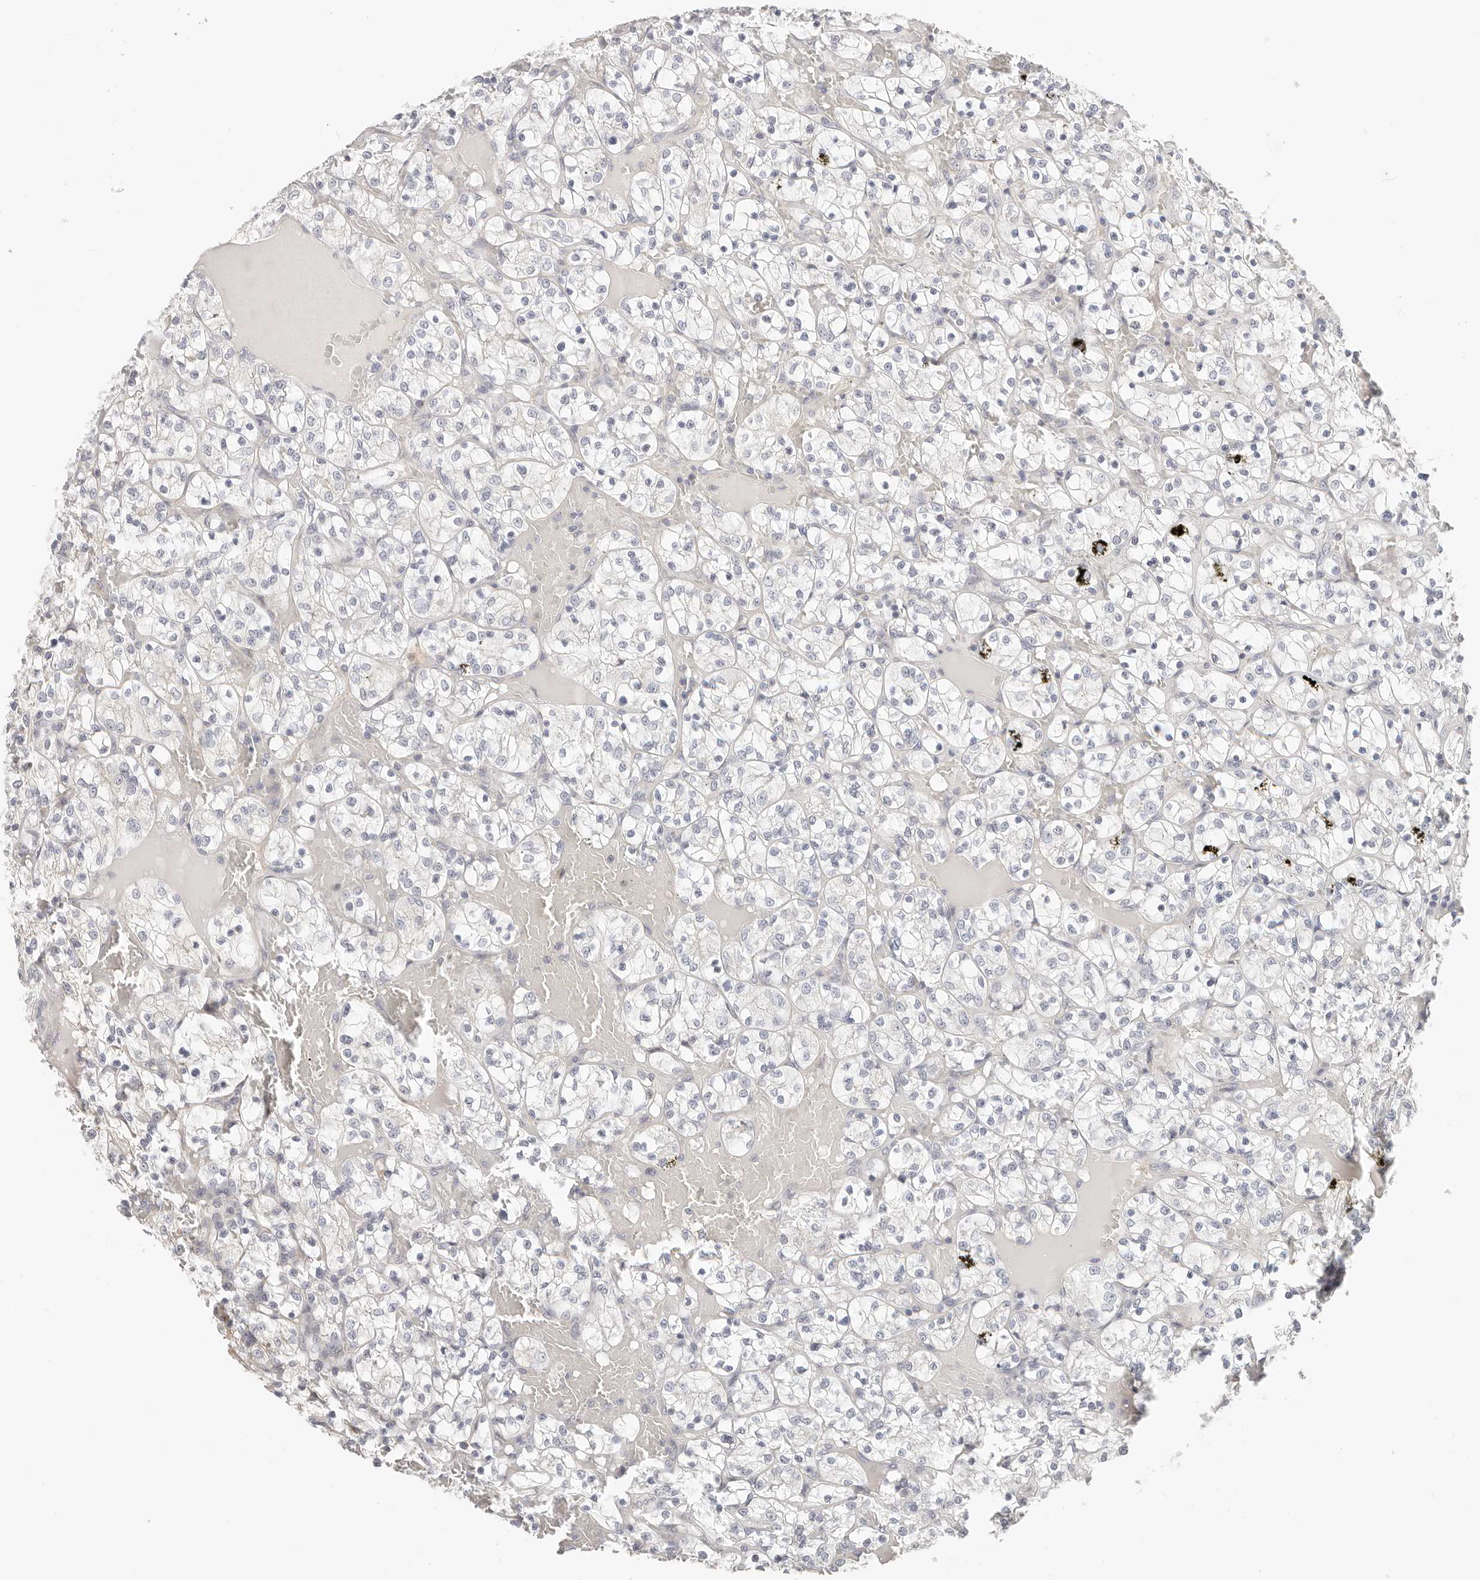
{"staining": {"intensity": "negative", "quantity": "none", "location": "none"}, "tissue": "renal cancer", "cell_type": "Tumor cells", "image_type": "cancer", "snomed": [{"axis": "morphology", "description": "Adenocarcinoma, NOS"}, {"axis": "topography", "description": "Kidney"}], "caption": "This histopathology image is of adenocarcinoma (renal) stained with immunohistochemistry (IHC) to label a protein in brown with the nuclei are counter-stained blue. There is no staining in tumor cells.", "gene": "DTNBP1", "patient": {"sex": "female", "age": 69}}